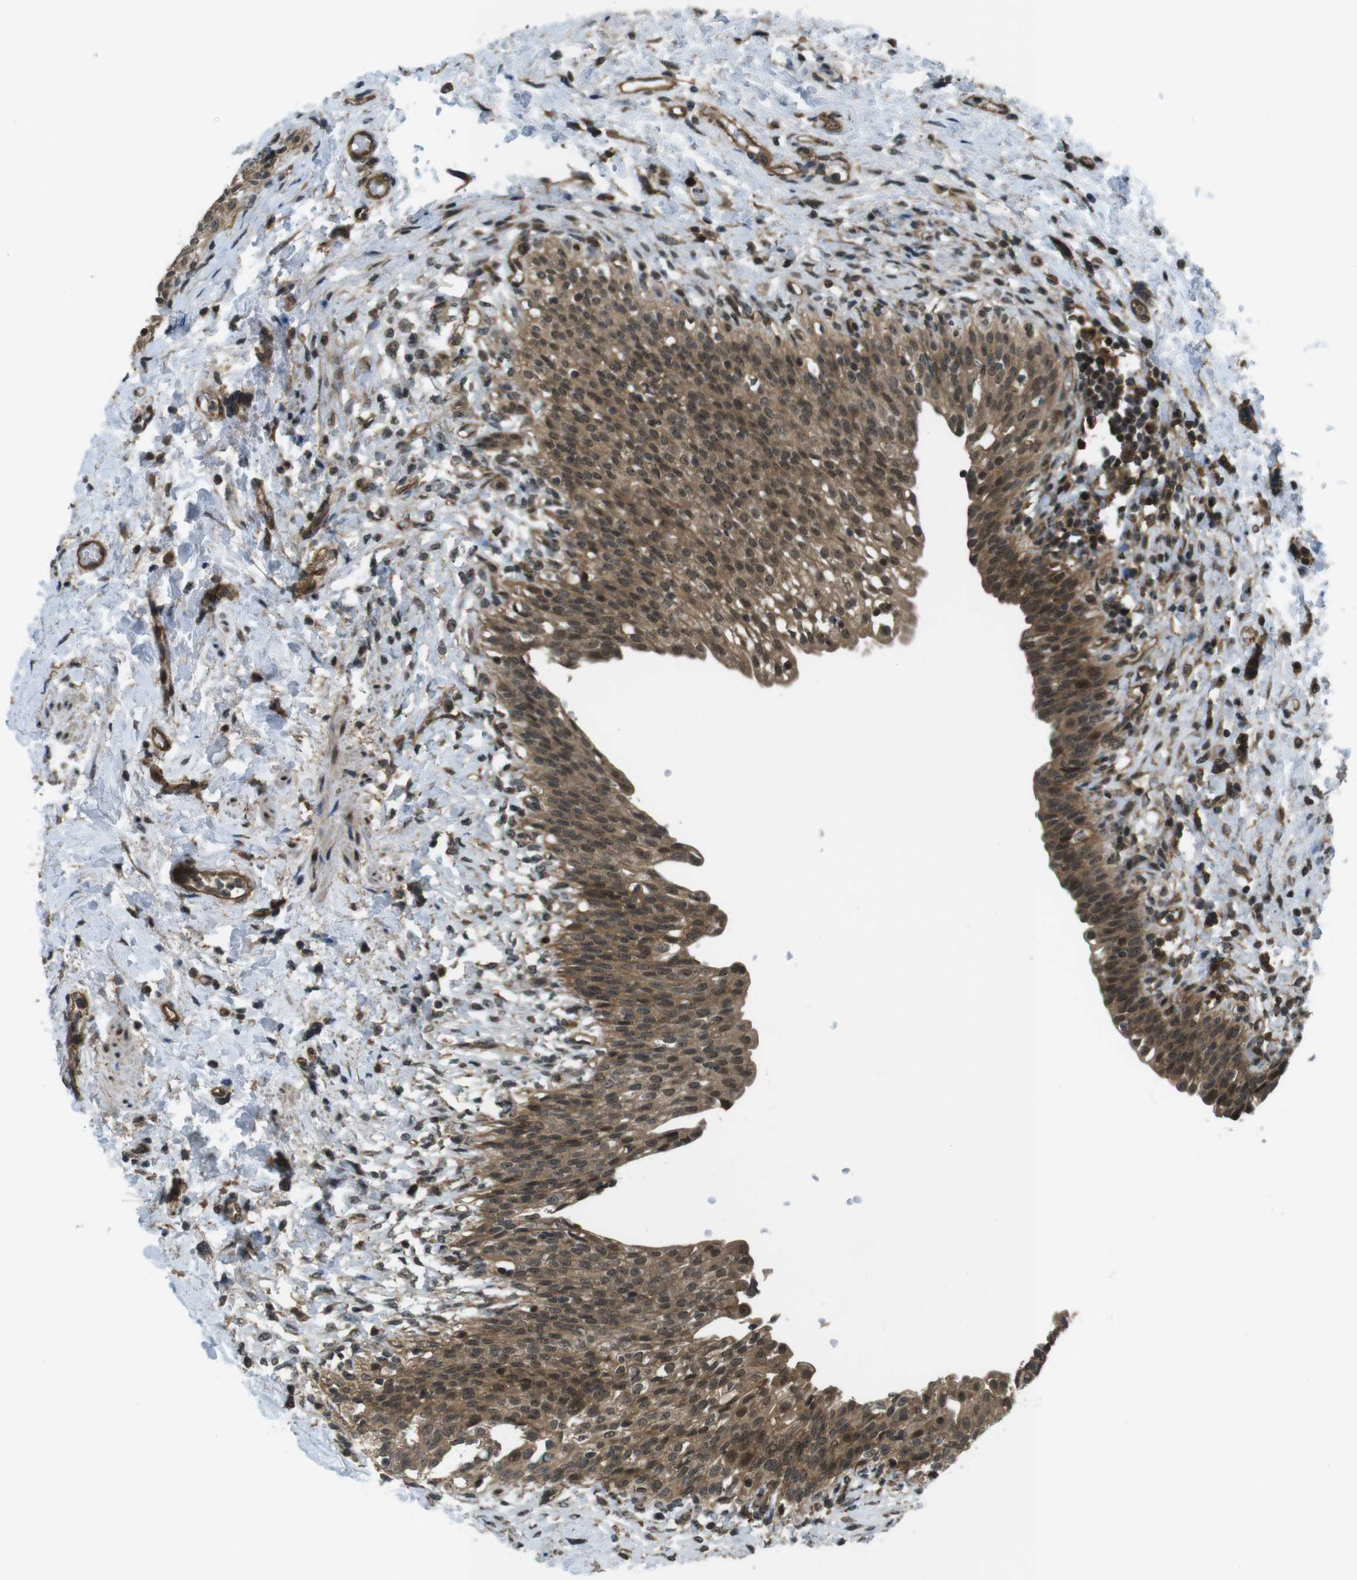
{"staining": {"intensity": "moderate", "quantity": ">75%", "location": "cytoplasmic/membranous,nuclear"}, "tissue": "urinary bladder", "cell_type": "Urothelial cells", "image_type": "normal", "snomed": [{"axis": "morphology", "description": "Normal tissue, NOS"}, {"axis": "topography", "description": "Urinary bladder"}], "caption": "Urinary bladder stained with immunohistochemistry (IHC) shows moderate cytoplasmic/membranous,nuclear staining in about >75% of urothelial cells. The staining was performed using DAB (3,3'-diaminobenzidine) to visualize the protein expression in brown, while the nuclei were stained in blue with hematoxylin (Magnification: 20x).", "gene": "TIAM2", "patient": {"sex": "male", "age": 55}}